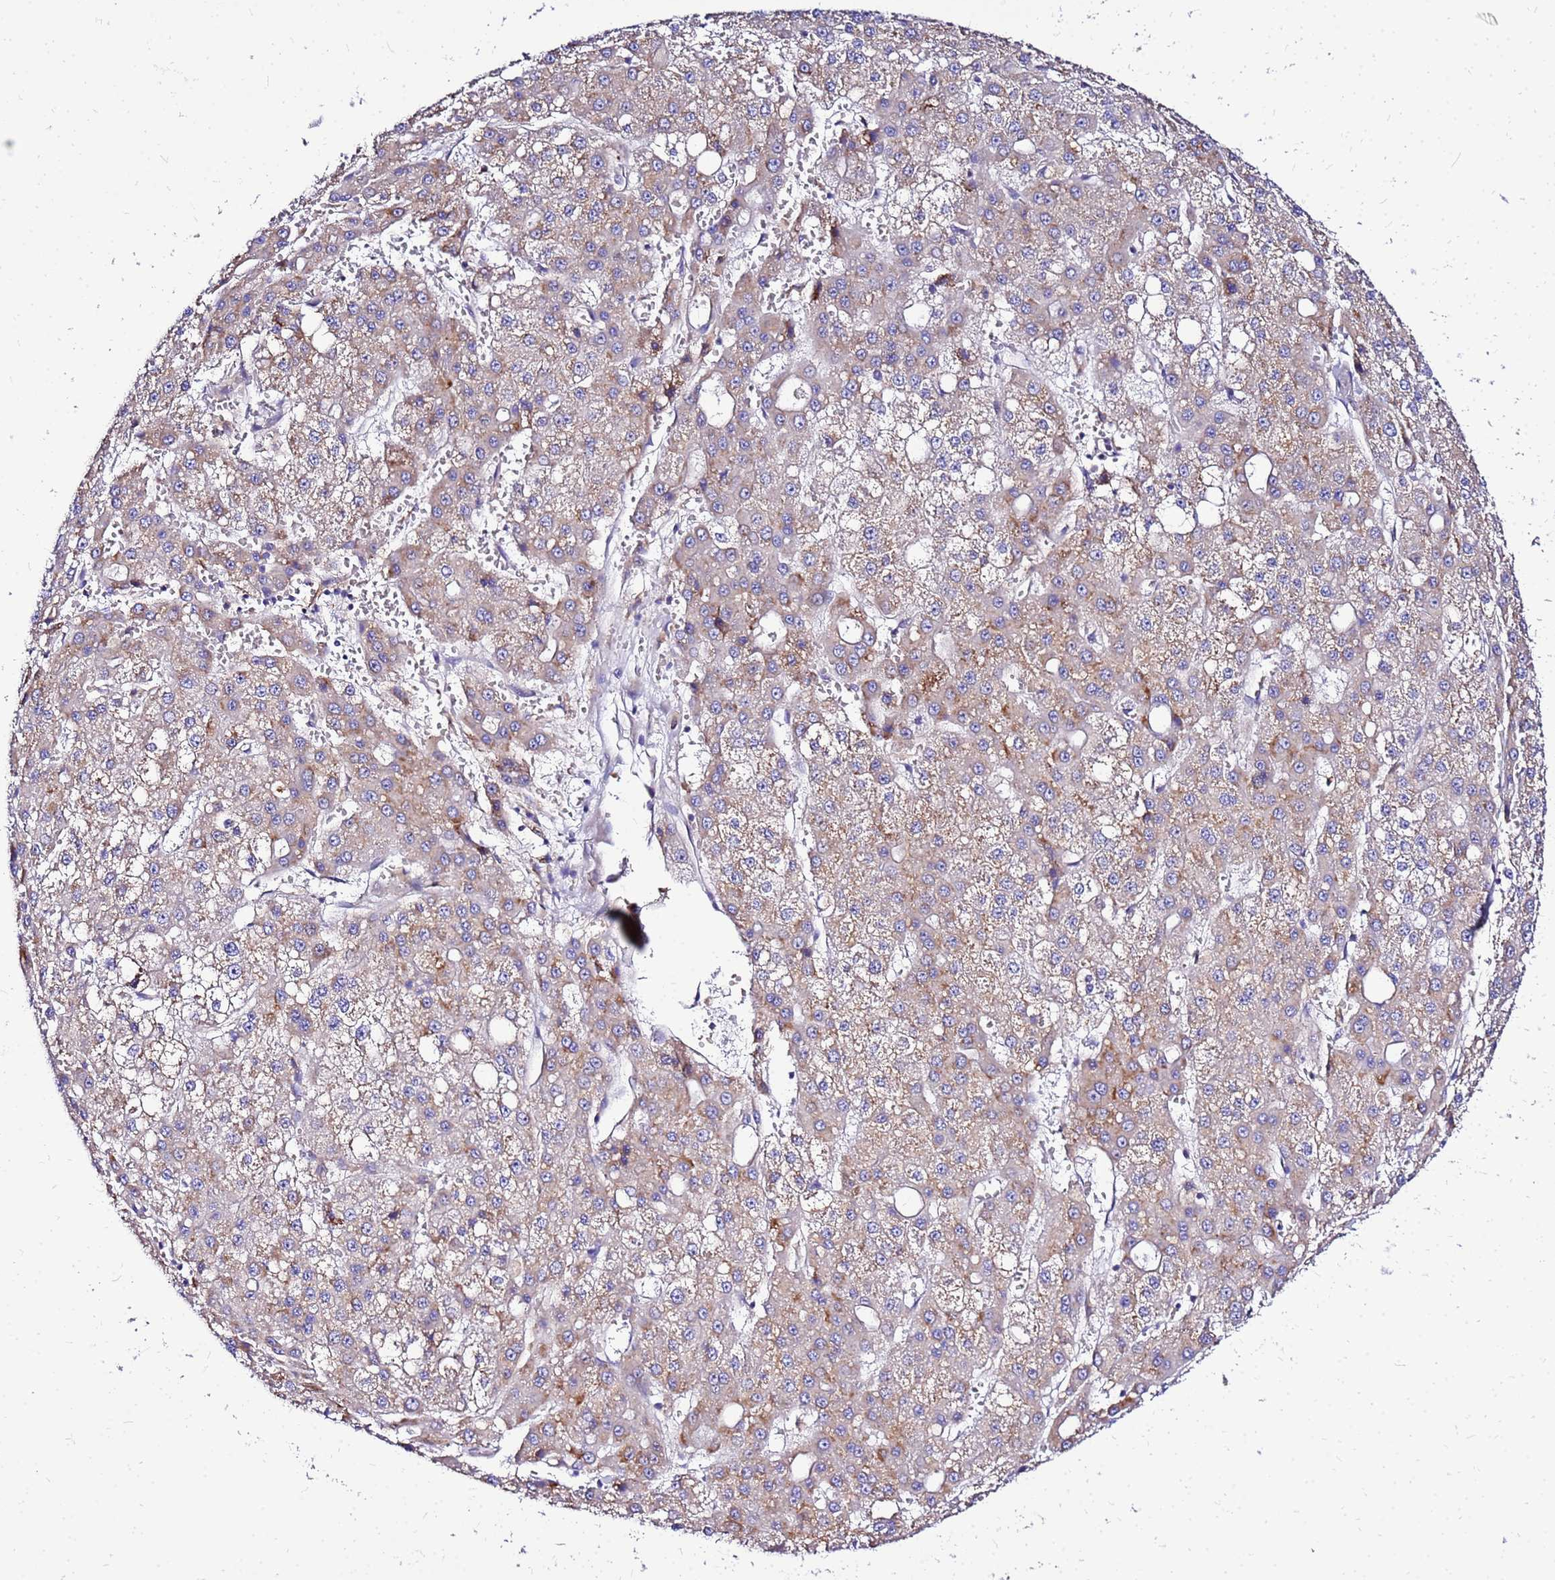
{"staining": {"intensity": "weak", "quantity": "25%-75%", "location": "cytoplasmic/membranous"}, "tissue": "liver cancer", "cell_type": "Tumor cells", "image_type": "cancer", "snomed": [{"axis": "morphology", "description": "Carcinoma, Hepatocellular, NOS"}, {"axis": "topography", "description": "Liver"}], "caption": "Immunohistochemical staining of liver hepatocellular carcinoma exhibits low levels of weak cytoplasmic/membranous protein expression in approximately 25%-75% of tumor cells. The staining was performed using DAB (3,3'-diaminobenzidine), with brown indicating positive protein expression. Nuclei are stained blue with hematoxylin.", "gene": "HERC5", "patient": {"sex": "male", "age": 47}}